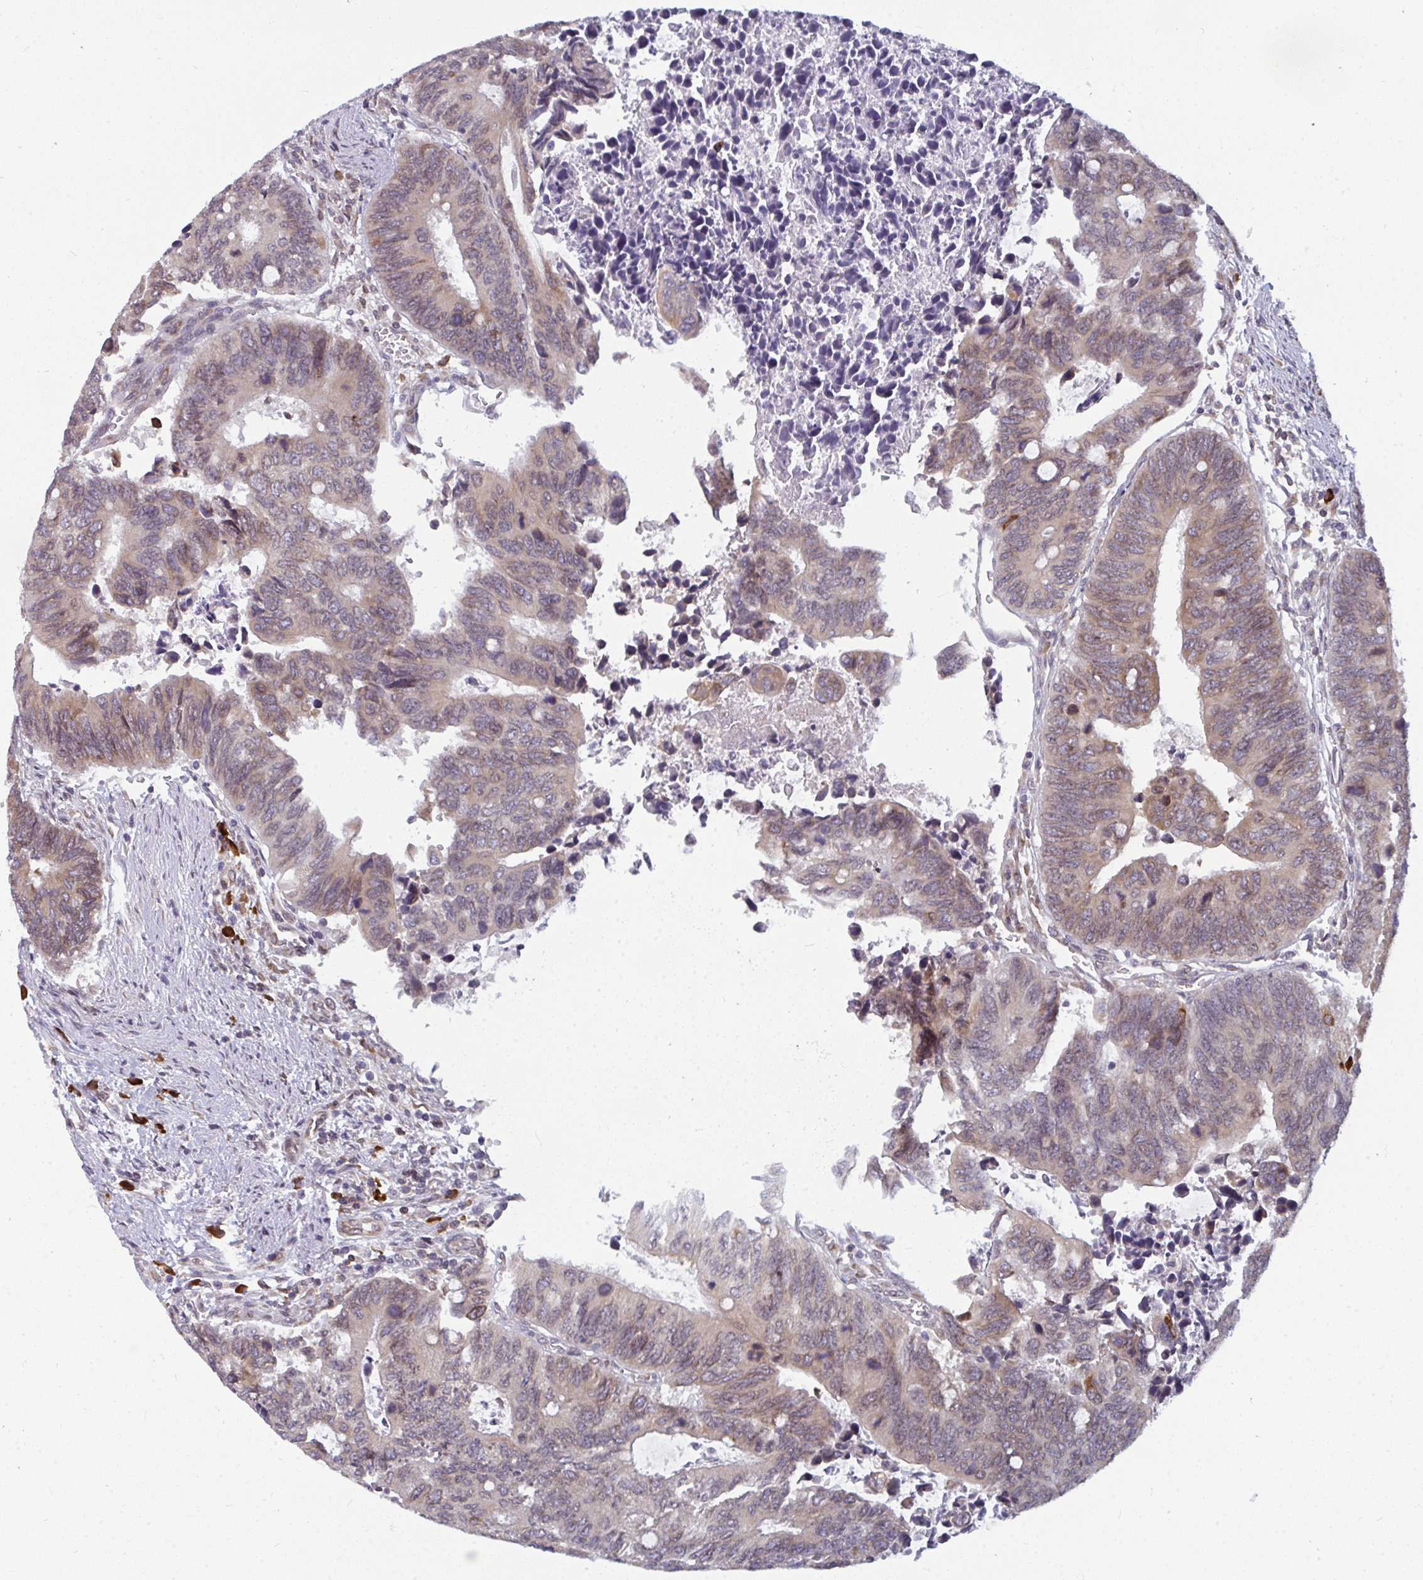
{"staining": {"intensity": "weak", "quantity": ">75%", "location": "cytoplasmic/membranous"}, "tissue": "colorectal cancer", "cell_type": "Tumor cells", "image_type": "cancer", "snomed": [{"axis": "morphology", "description": "Adenocarcinoma, NOS"}, {"axis": "topography", "description": "Colon"}], "caption": "Immunohistochemistry photomicrograph of colorectal cancer stained for a protein (brown), which reveals low levels of weak cytoplasmic/membranous positivity in about >75% of tumor cells.", "gene": "LYSMD4", "patient": {"sex": "male", "age": 87}}